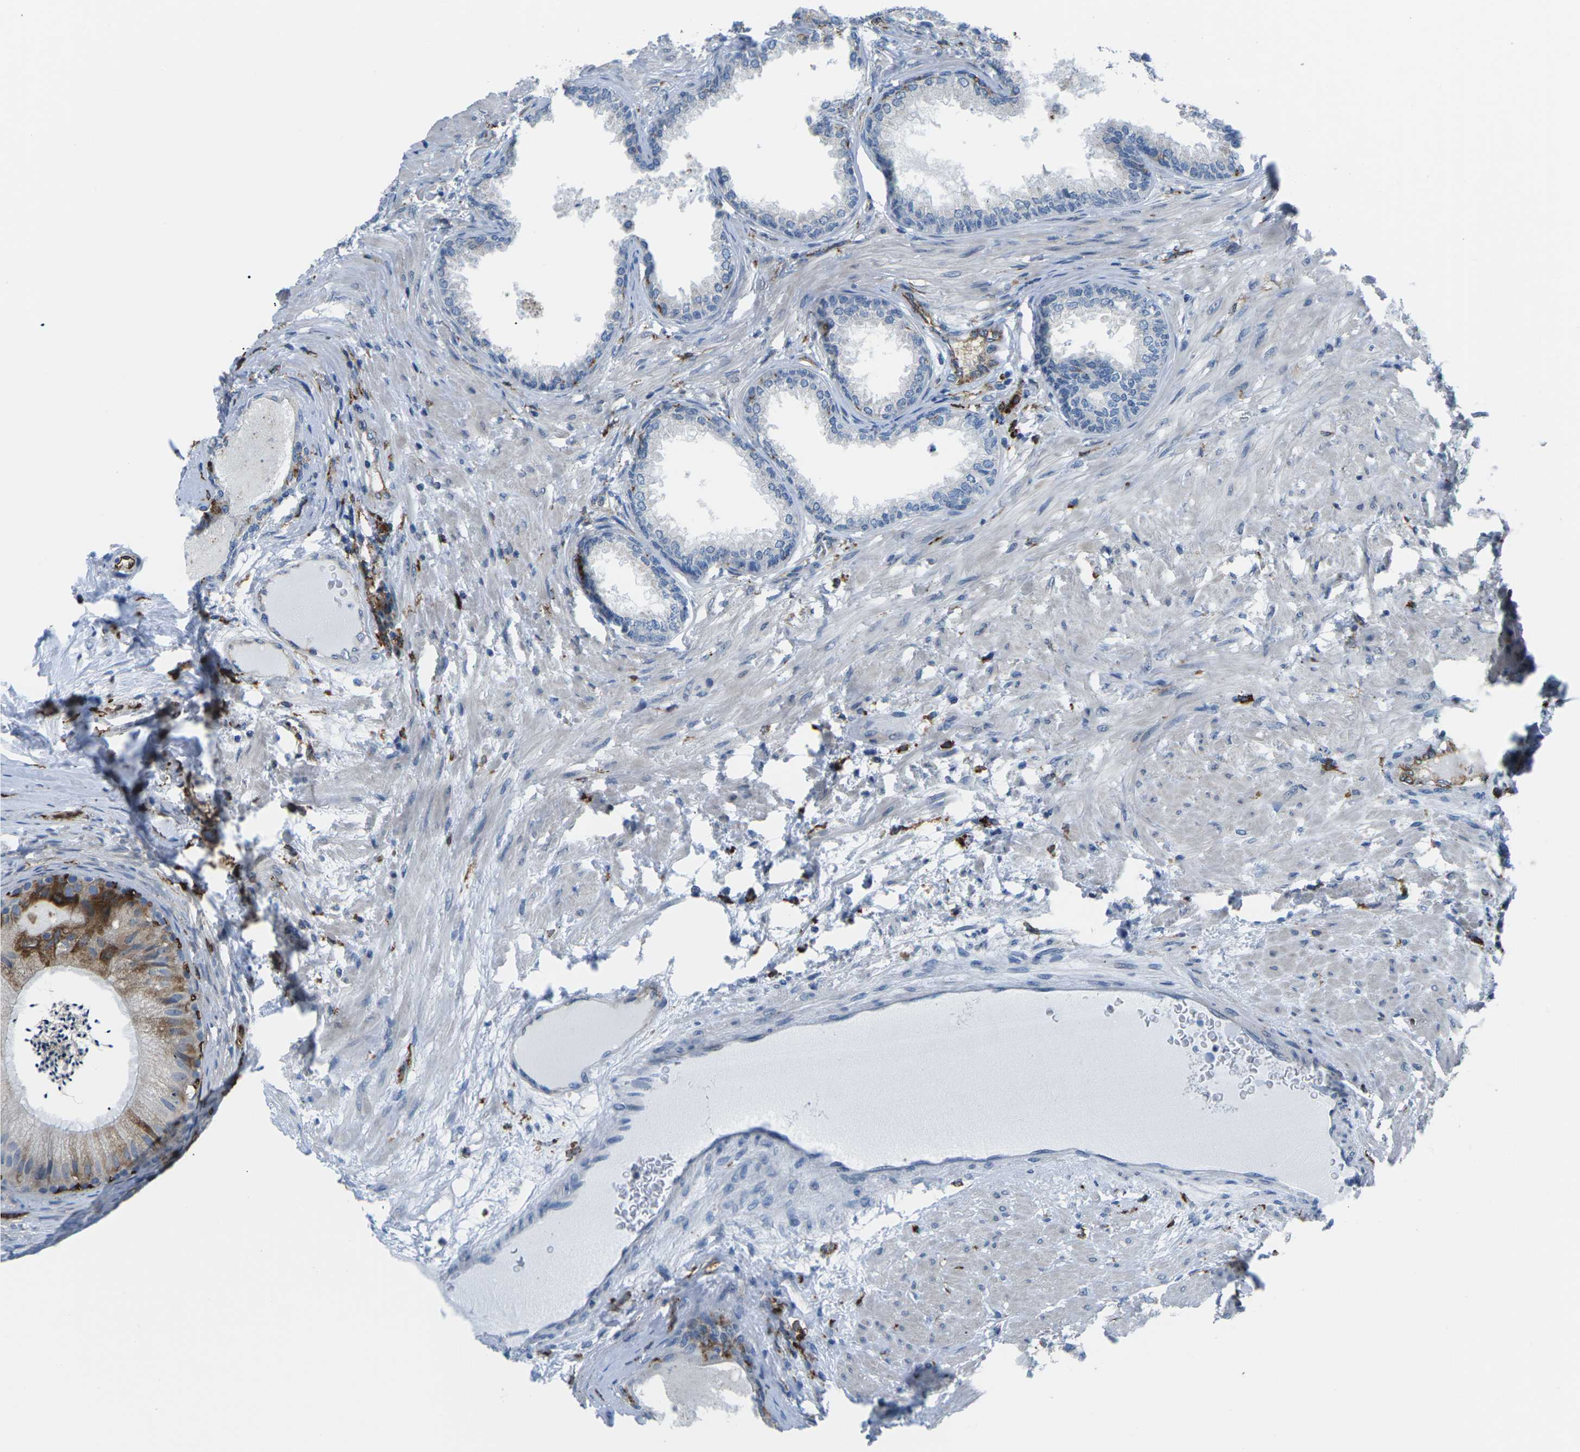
{"staining": {"intensity": "negative", "quantity": "none", "location": "none"}, "tissue": "prostate", "cell_type": "Glandular cells", "image_type": "normal", "snomed": [{"axis": "morphology", "description": "Normal tissue, NOS"}, {"axis": "topography", "description": "Prostate"}], "caption": "DAB (3,3'-diaminobenzidine) immunohistochemical staining of benign human prostate exhibits no significant expression in glandular cells. The staining was performed using DAB (3,3'-diaminobenzidine) to visualize the protein expression in brown, while the nuclei were stained in blue with hematoxylin (Magnification: 20x).", "gene": "PTPN1", "patient": {"sex": "male", "age": 76}}